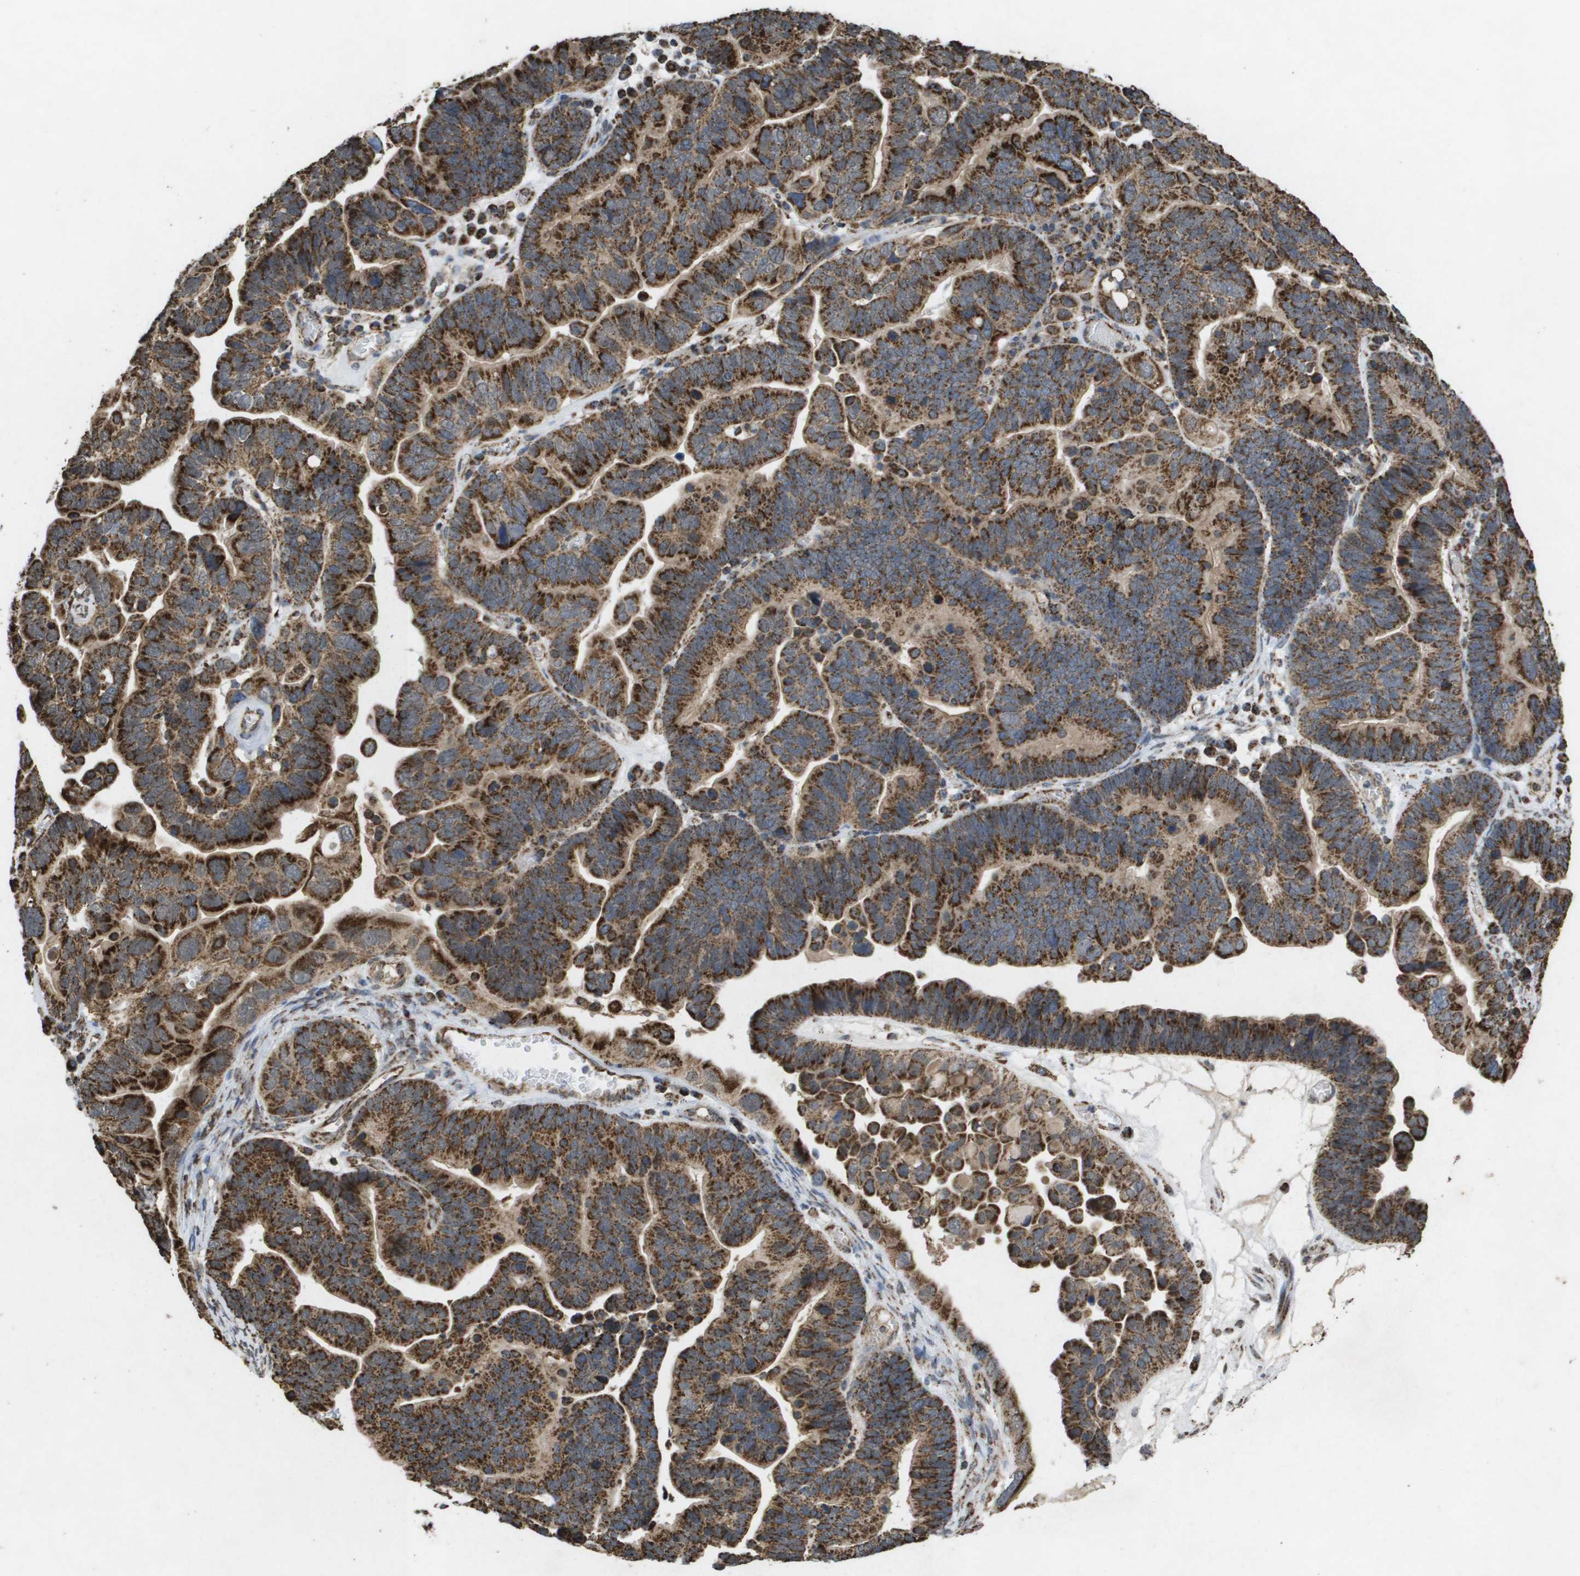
{"staining": {"intensity": "strong", "quantity": ">75%", "location": "cytoplasmic/membranous"}, "tissue": "ovarian cancer", "cell_type": "Tumor cells", "image_type": "cancer", "snomed": [{"axis": "morphology", "description": "Cystadenocarcinoma, serous, NOS"}, {"axis": "topography", "description": "Ovary"}], "caption": "Protein expression by immunohistochemistry exhibits strong cytoplasmic/membranous expression in about >75% of tumor cells in ovarian cancer (serous cystadenocarcinoma).", "gene": "HSPE1", "patient": {"sex": "female", "age": 56}}